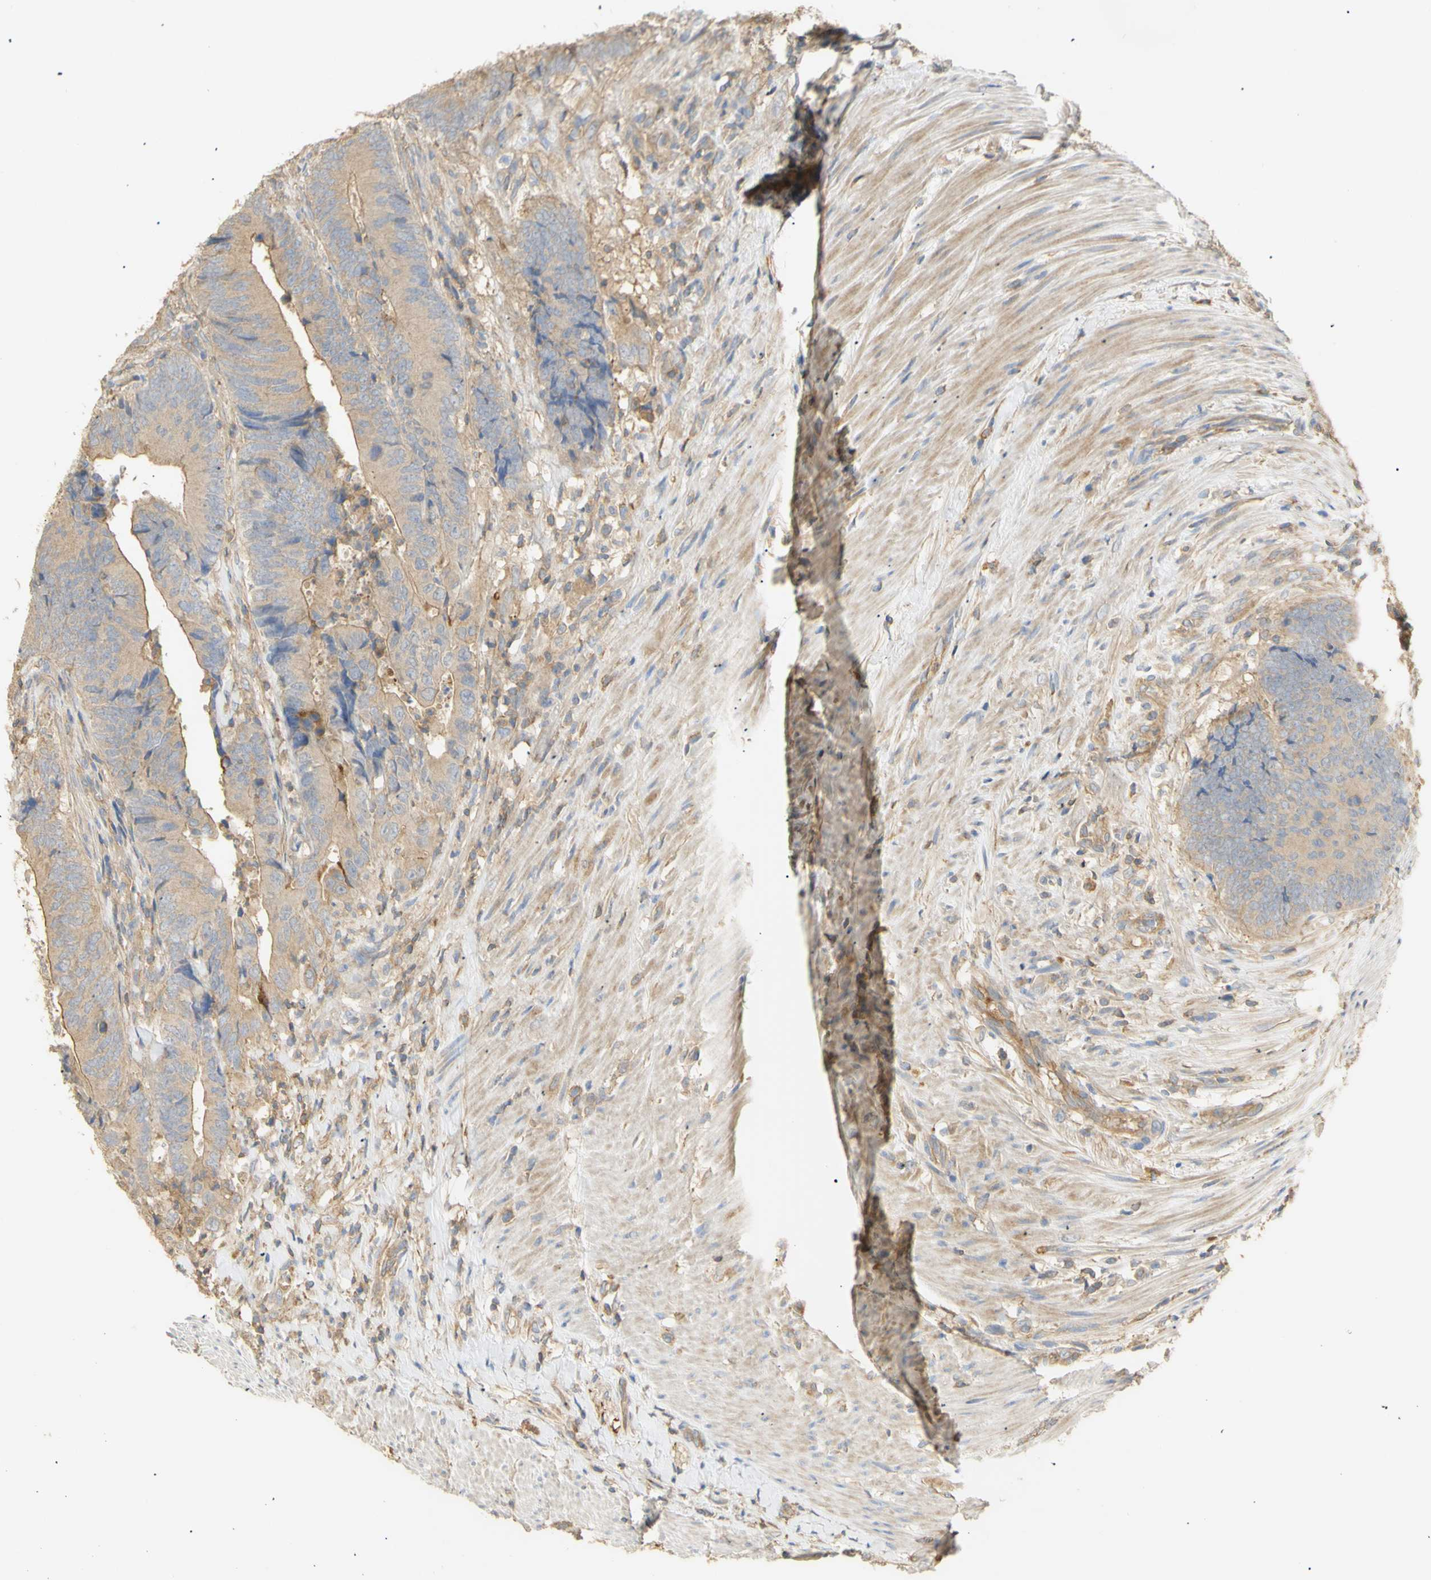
{"staining": {"intensity": "moderate", "quantity": "25%-75%", "location": "cytoplasmic/membranous"}, "tissue": "colorectal cancer", "cell_type": "Tumor cells", "image_type": "cancer", "snomed": [{"axis": "morphology", "description": "Normal tissue, NOS"}, {"axis": "morphology", "description": "Adenocarcinoma, NOS"}, {"axis": "topography", "description": "Colon"}], "caption": "High-magnification brightfield microscopy of colorectal cancer stained with DAB (3,3'-diaminobenzidine) (brown) and counterstained with hematoxylin (blue). tumor cells exhibit moderate cytoplasmic/membranous positivity is identified in about25%-75% of cells.", "gene": "KCNE4", "patient": {"sex": "male", "age": 56}}